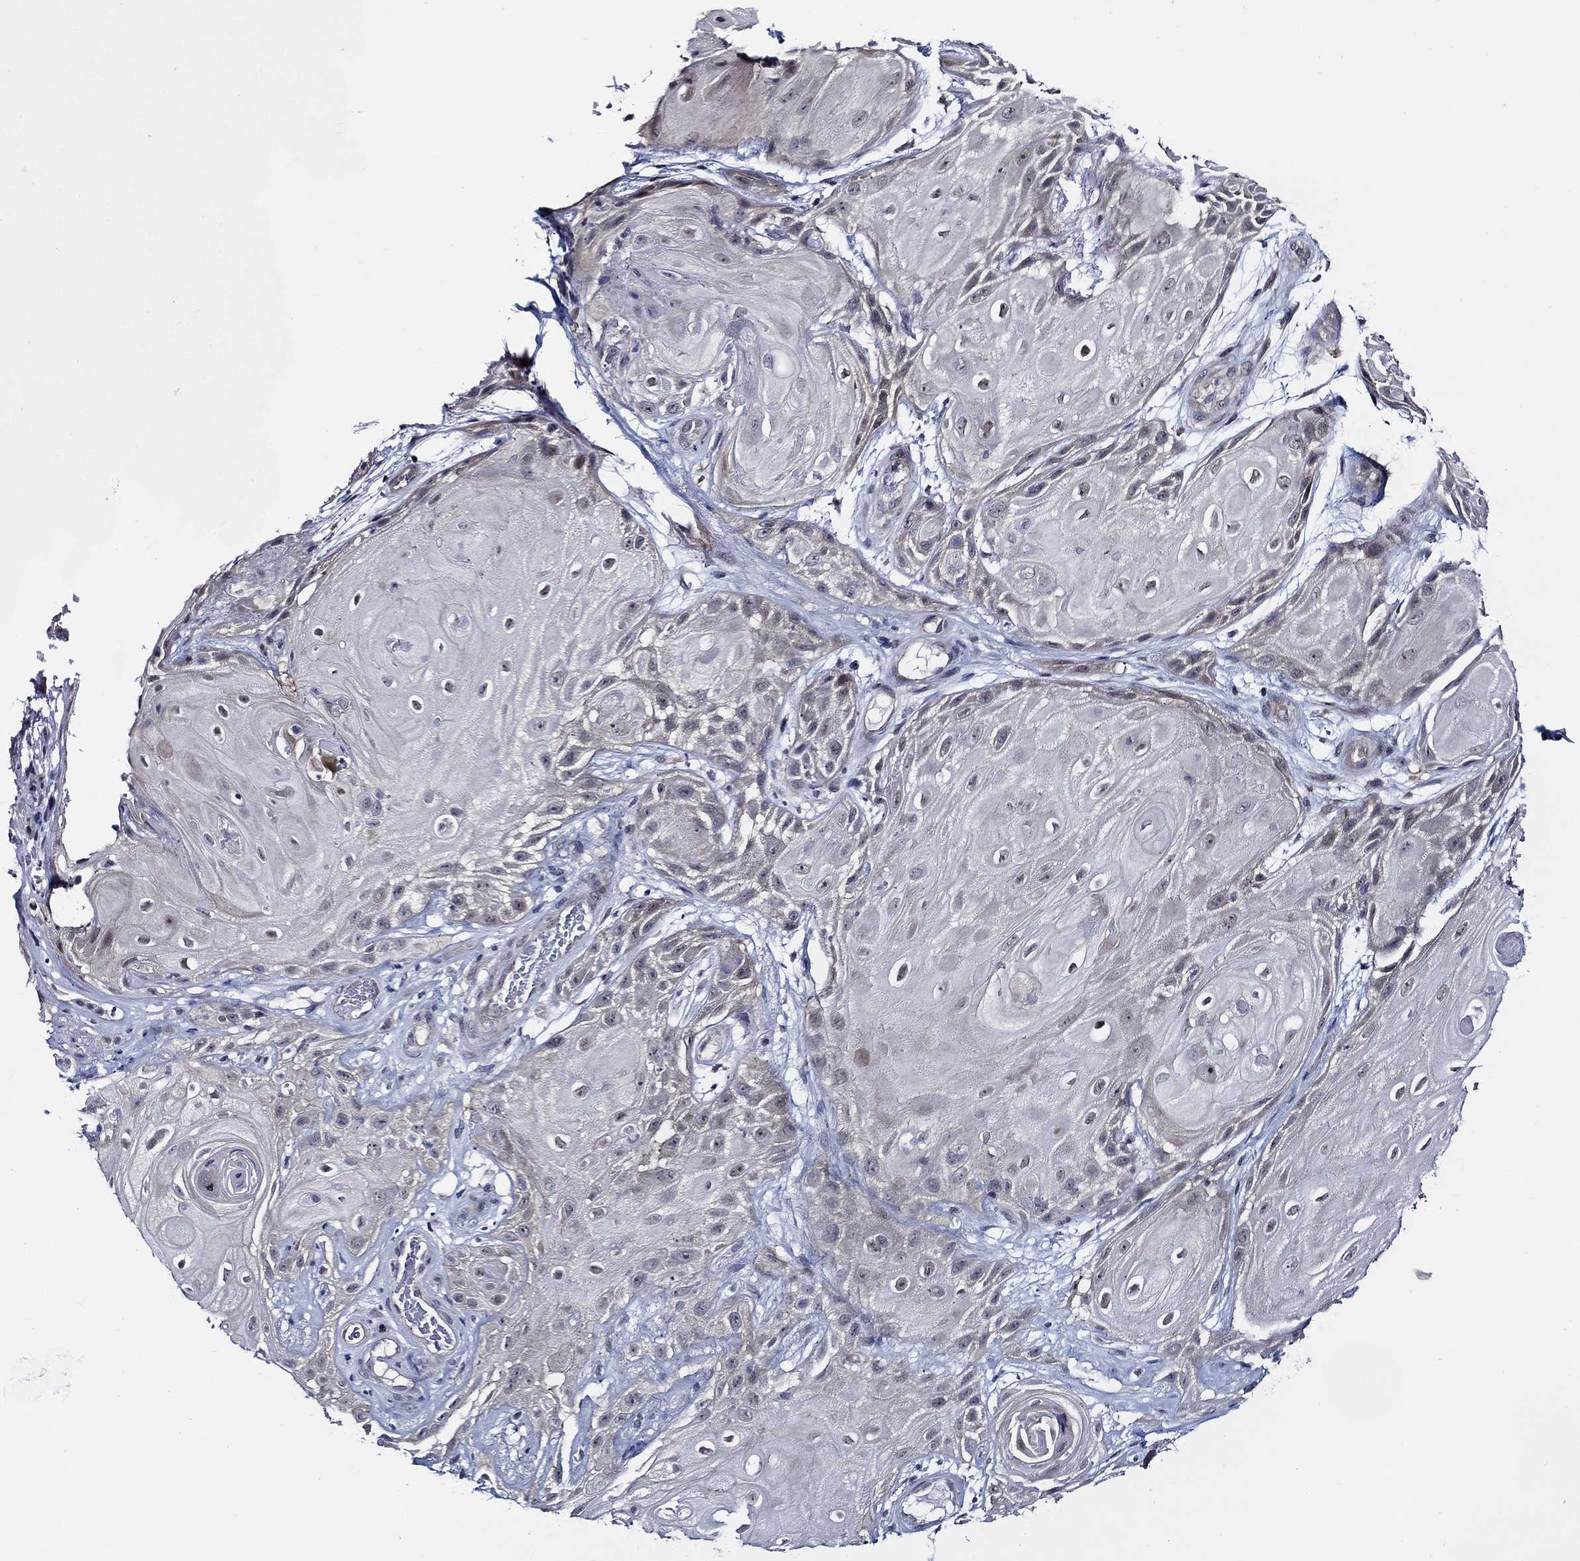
{"staining": {"intensity": "negative", "quantity": "none", "location": "none"}, "tissue": "skin cancer", "cell_type": "Tumor cells", "image_type": "cancer", "snomed": [{"axis": "morphology", "description": "Squamous cell carcinoma, NOS"}, {"axis": "topography", "description": "Skin"}], "caption": "Immunohistochemical staining of skin squamous cell carcinoma exhibits no significant expression in tumor cells. (DAB (3,3'-diaminobenzidine) immunohistochemistry (IHC) with hematoxylin counter stain).", "gene": "C8orf48", "patient": {"sex": "male", "age": 62}}